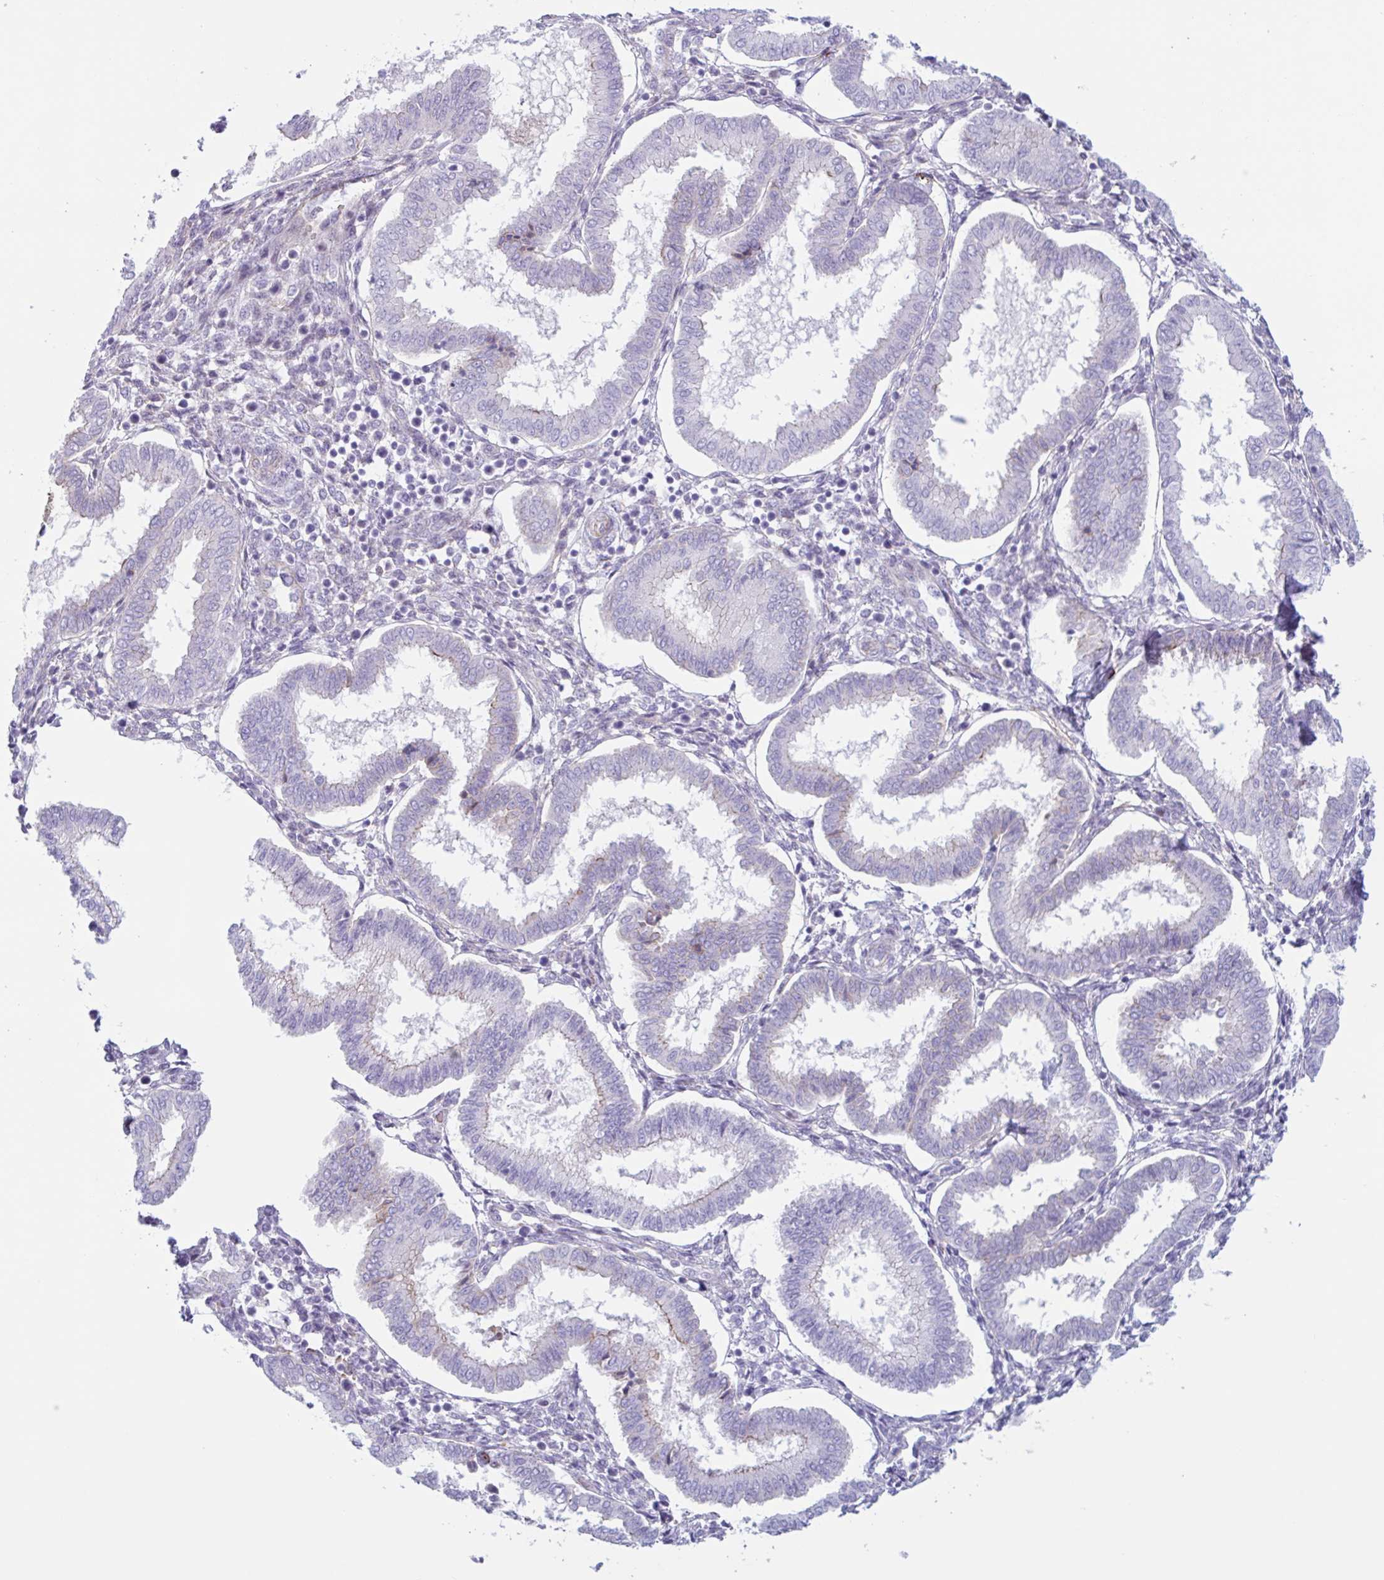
{"staining": {"intensity": "weak", "quantity": "25%-75%", "location": "cytoplasmic/membranous"}, "tissue": "endometrium", "cell_type": "Cells in endometrial stroma", "image_type": "normal", "snomed": [{"axis": "morphology", "description": "Normal tissue, NOS"}, {"axis": "topography", "description": "Endometrium"}], "caption": "Endometrium stained for a protein (brown) exhibits weak cytoplasmic/membranous positive positivity in about 25%-75% of cells in endometrial stroma.", "gene": "MYH10", "patient": {"sex": "female", "age": 24}}